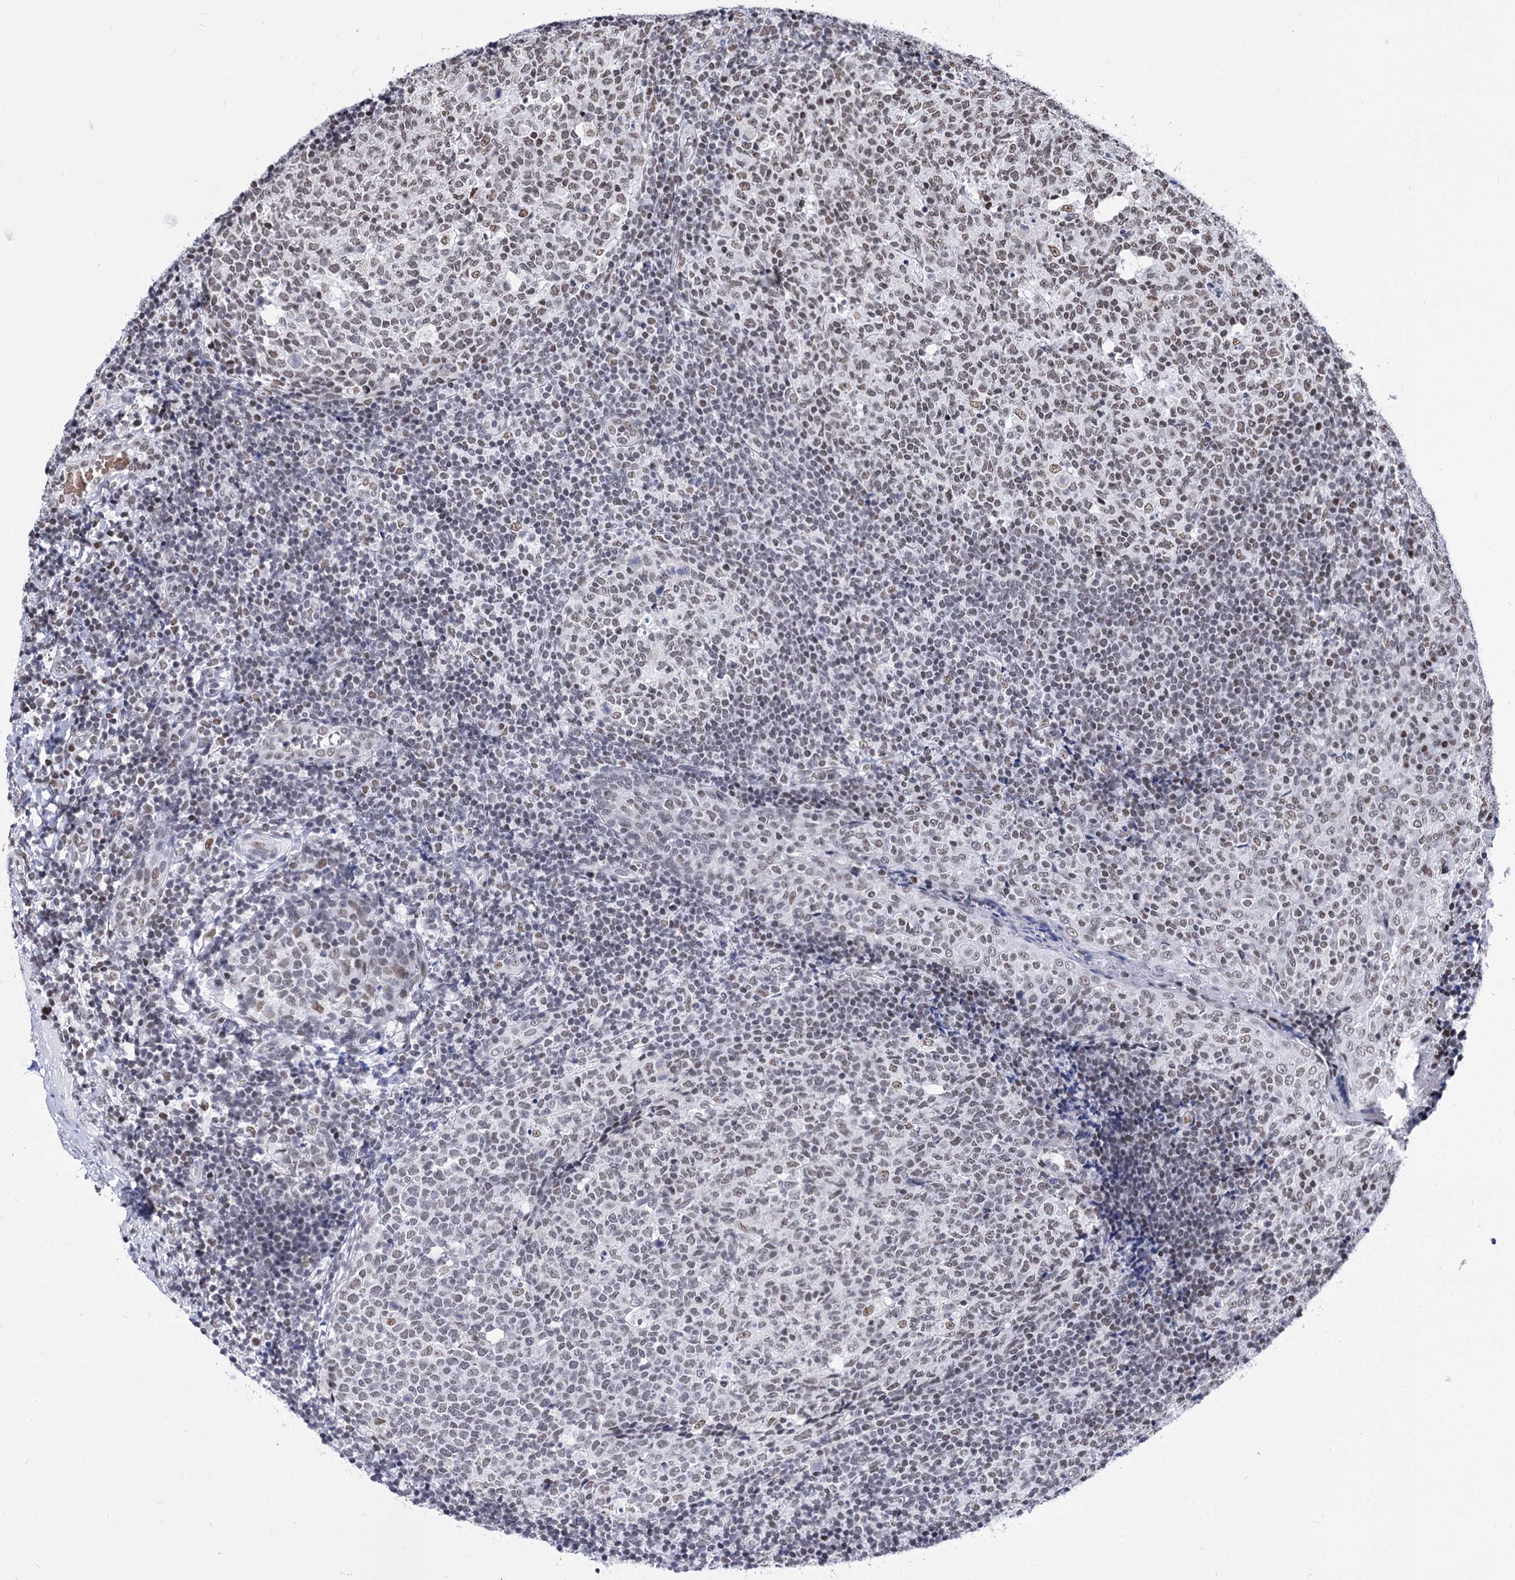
{"staining": {"intensity": "weak", "quantity": "25%-75%", "location": "nuclear"}, "tissue": "tonsil", "cell_type": "Germinal center cells", "image_type": "normal", "snomed": [{"axis": "morphology", "description": "Normal tissue, NOS"}, {"axis": "topography", "description": "Tonsil"}], "caption": "Tonsil stained with DAB immunohistochemistry (IHC) shows low levels of weak nuclear positivity in about 25%-75% of germinal center cells. Using DAB (3,3'-diaminobenzidine) (brown) and hematoxylin (blue) stains, captured at high magnification using brightfield microscopy.", "gene": "POU4F3", "patient": {"sex": "female", "age": 19}}